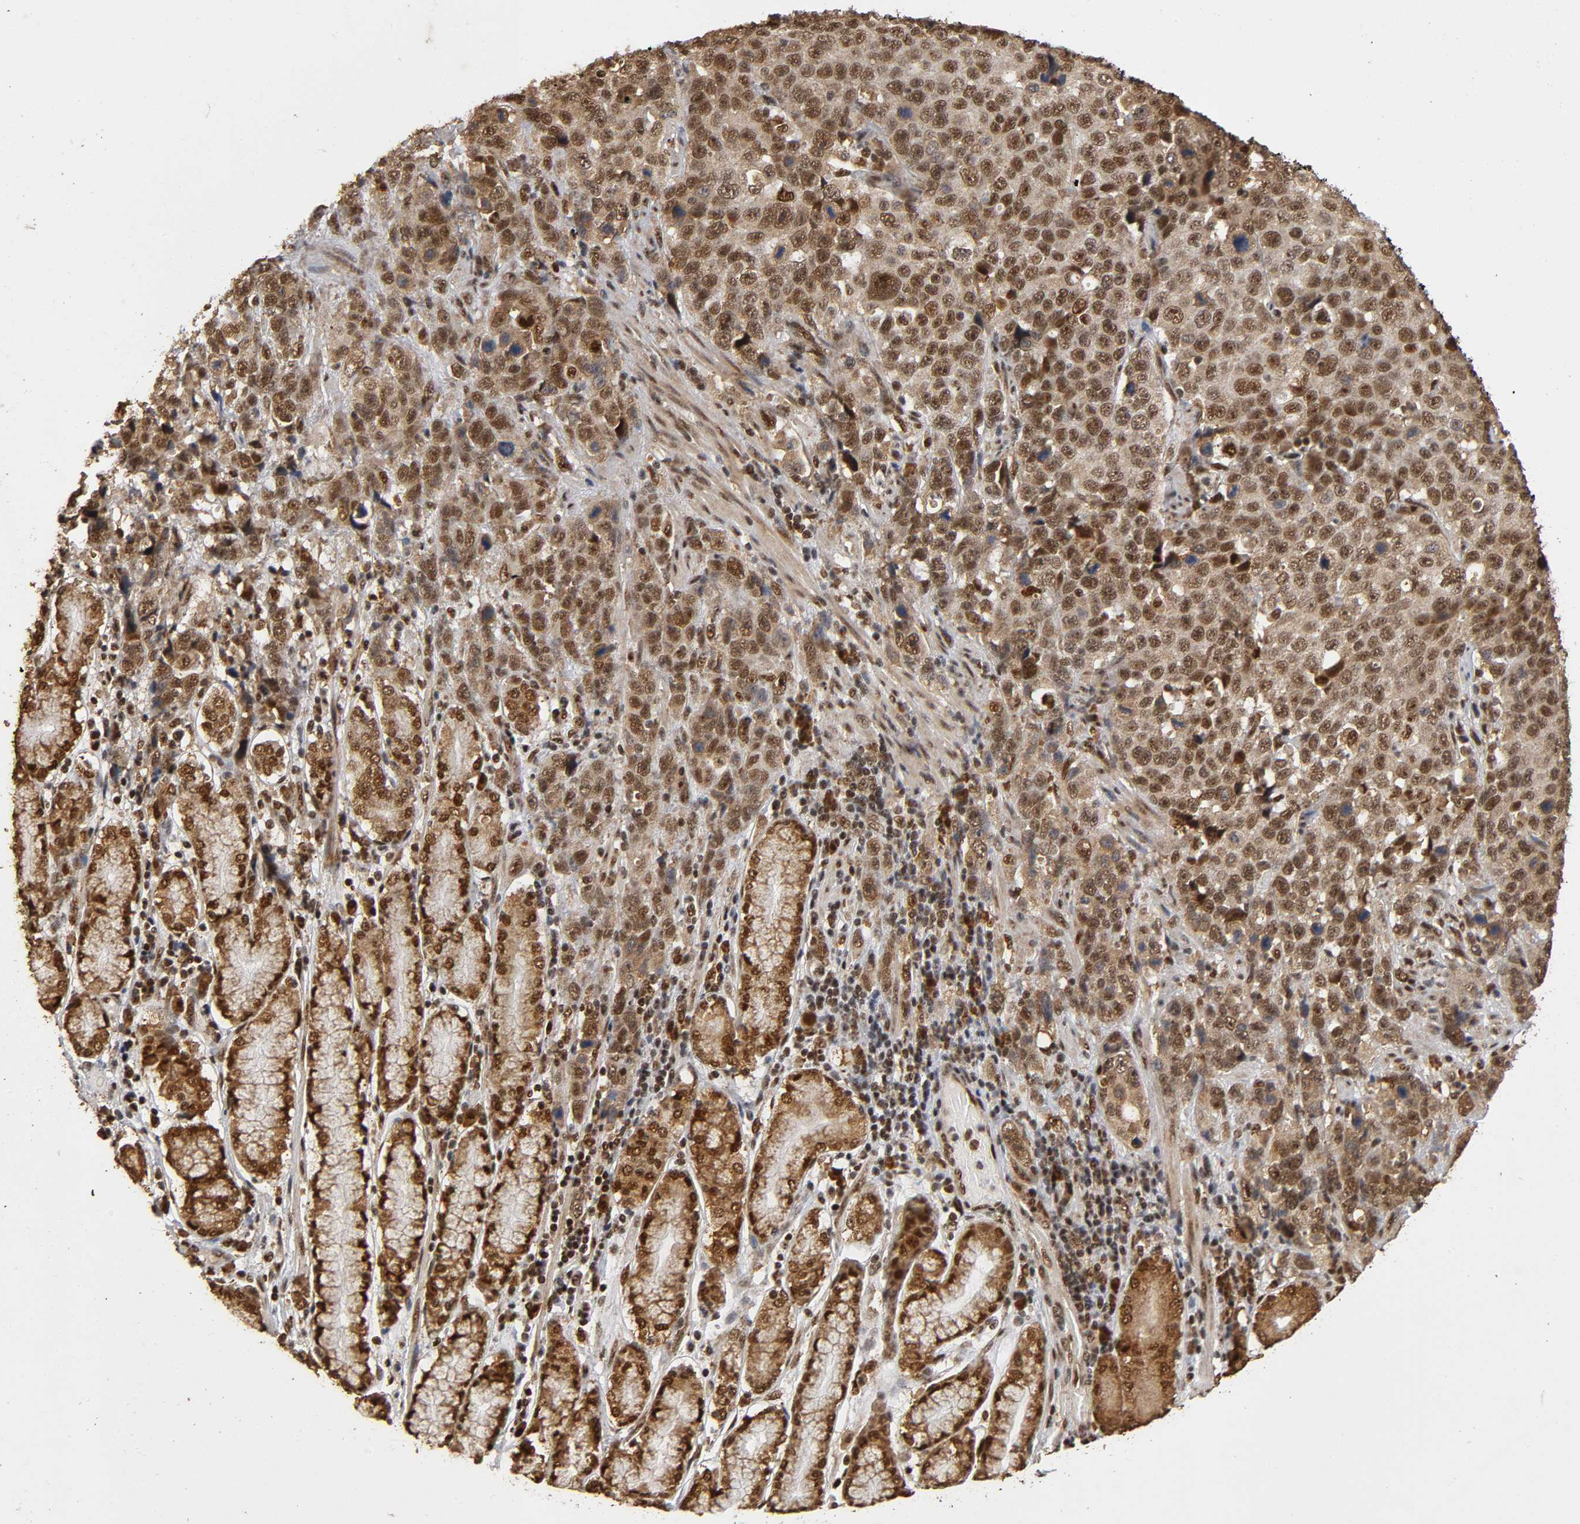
{"staining": {"intensity": "strong", "quantity": ">75%", "location": "cytoplasmic/membranous,nuclear"}, "tissue": "stomach cancer", "cell_type": "Tumor cells", "image_type": "cancer", "snomed": [{"axis": "morphology", "description": "Normal tissue, NOS"}, {"axis": "morphology", "description": "Adenocarcinoma, NOS"}, {"axis": "topography", "description": "Stomach"}], "caption": "A histopathology image showing strong cytoplasmic/membranous and nuclear expression in about >75% of tumor cells in stomach adenocarcinoma, as visualized by brown immunohistochemical staining.", "gene": "RNF122", "patient": {"sex": "male", "age": 48}}